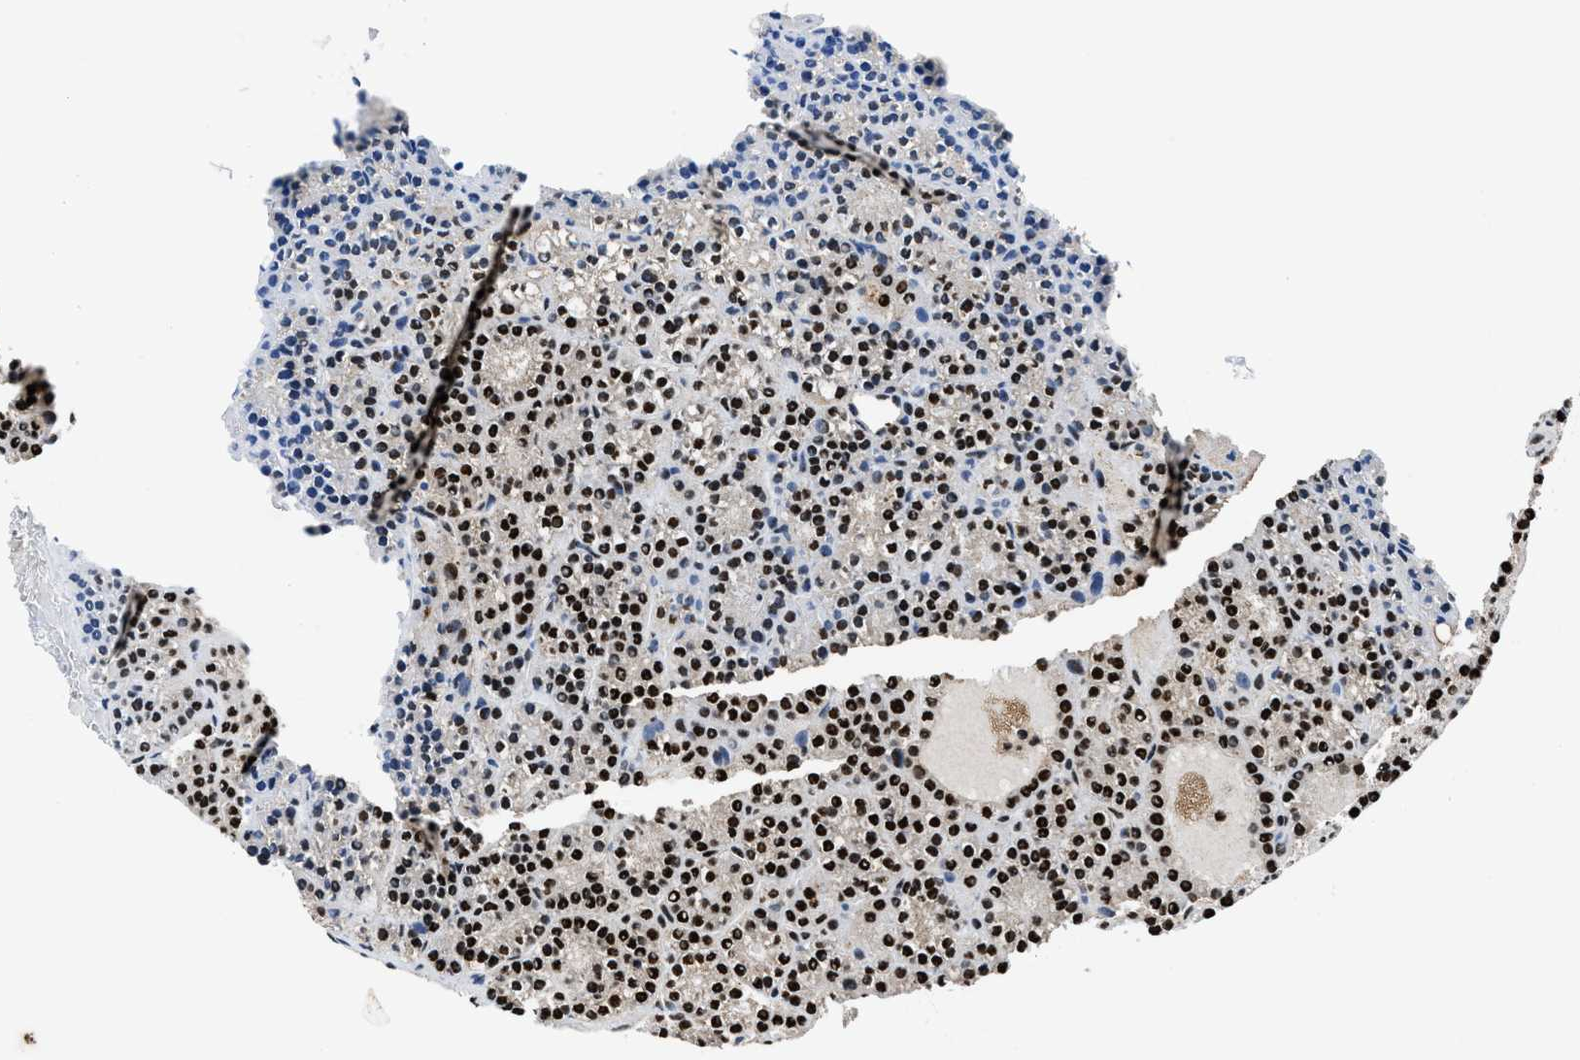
{"staining": {"intensity": "strong", "quantity": "25%-75%", "location": "nuclear"}, "tissue": "parathyroid gland", "cell_type": "Glandular cells", "image_type": "normal", "snomed": [{"axis": "morphology", "description": "Normal tissue, NOS"}, {"axis": "morphology", "description": "Adenoma, NOS"}, {"axis": "topography", "description": "Parathyroid gland"}], "caption": "This is an image of immunohistochemistry (IHC) staining of normal parathyroid gland, which shows strong expression in the nuclear of glandular cells.", "gene": "HNRNPF", "patient": {"sex": "female", "age": 64}}